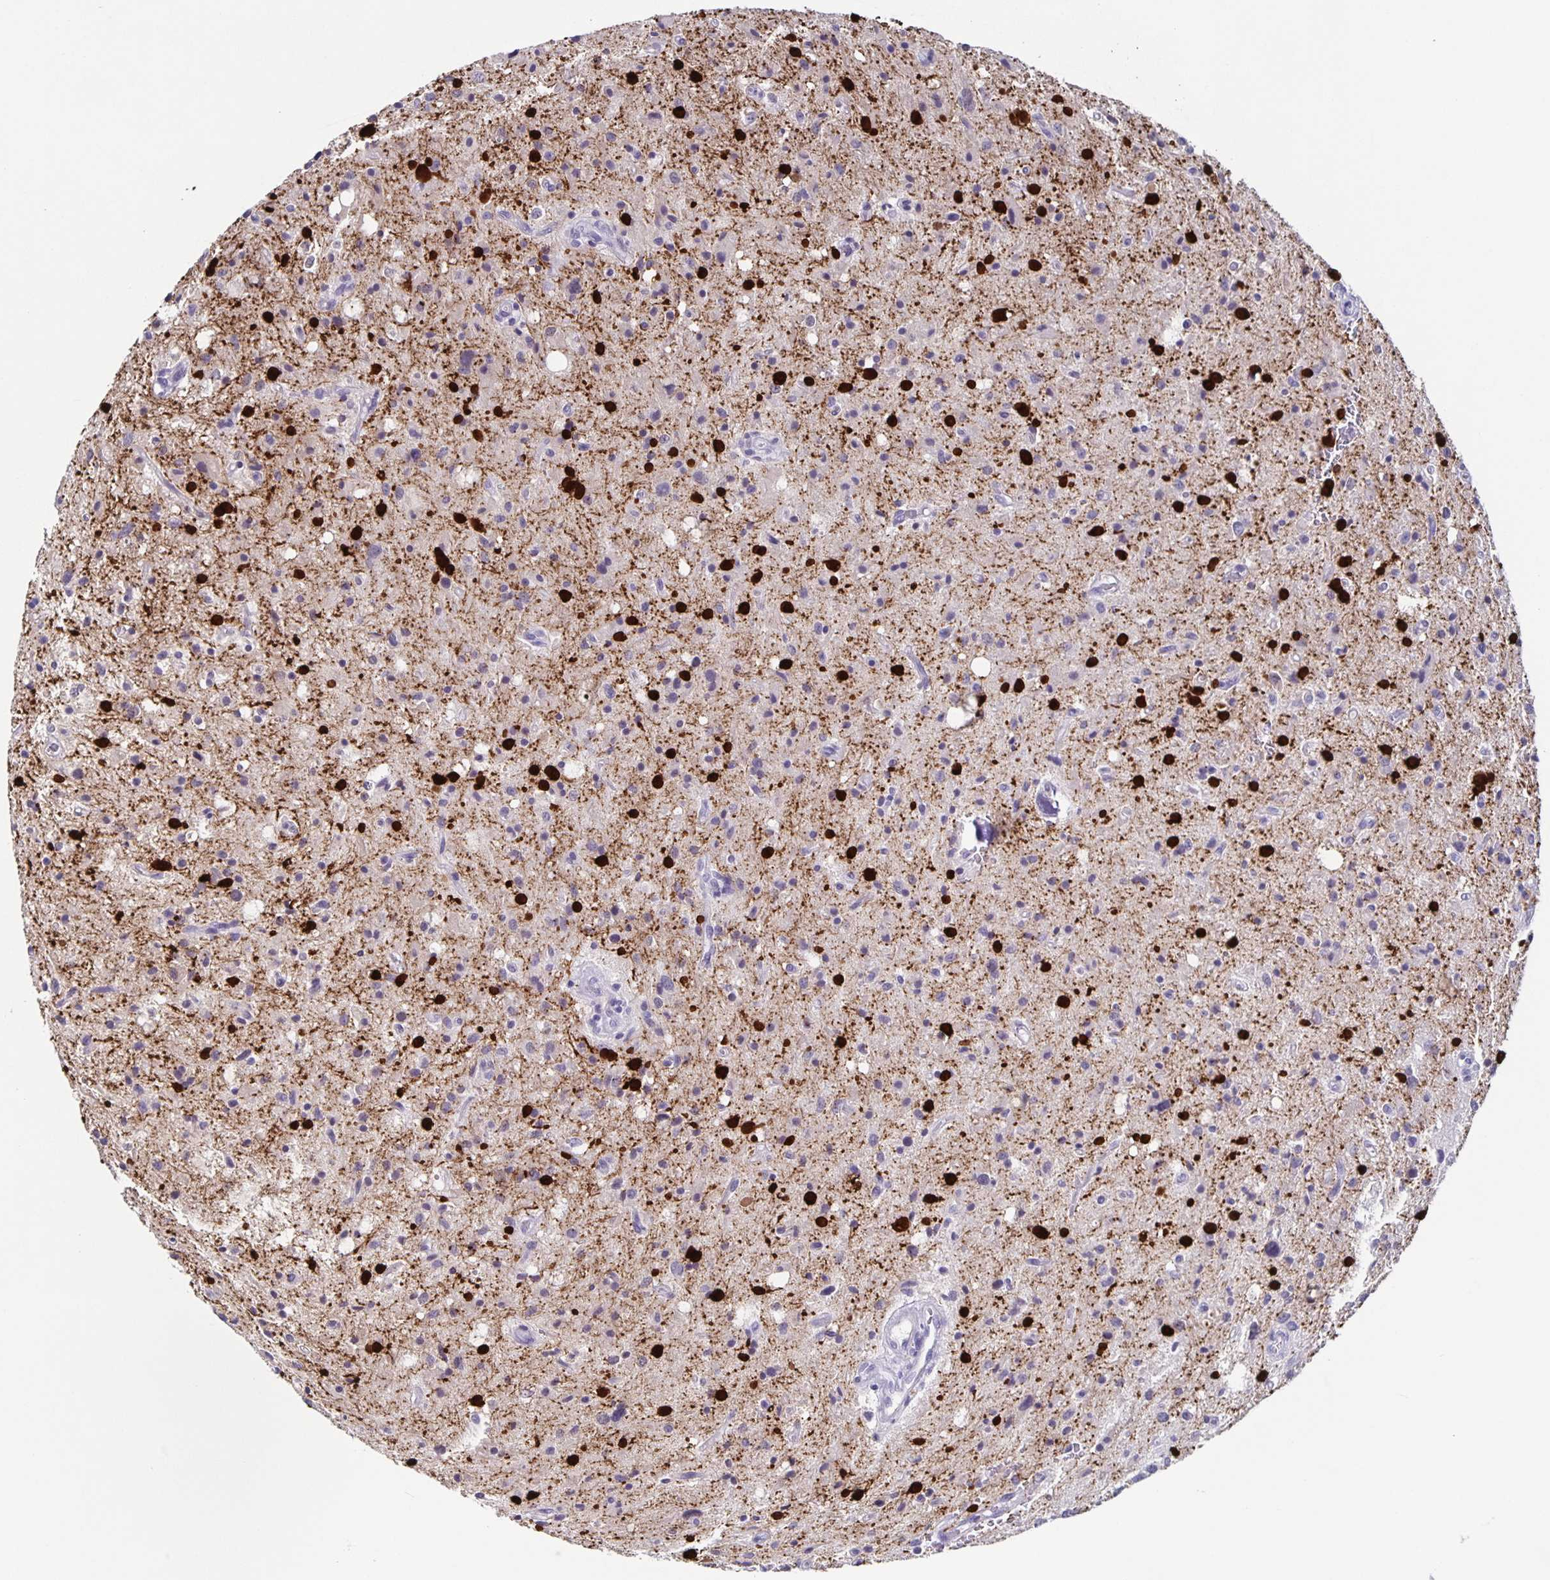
{"staining": {"intensity": "negative", "quantity": "none", "location": "none"}, "tissue": "glioma", "cell_type": "Tumor cells", "image_type": "cancer", "snomed": [{"axis": "morphology", "description": "Glioma, malignant, Low grade"}, {"axis": "topography", "description": "Brain"}], "caption": "Human glioma stained for a protein using IHC exhibits no staining in tumor cells.", "gene": "TPPP", "patient": {"sex": "female", "age": 58}}